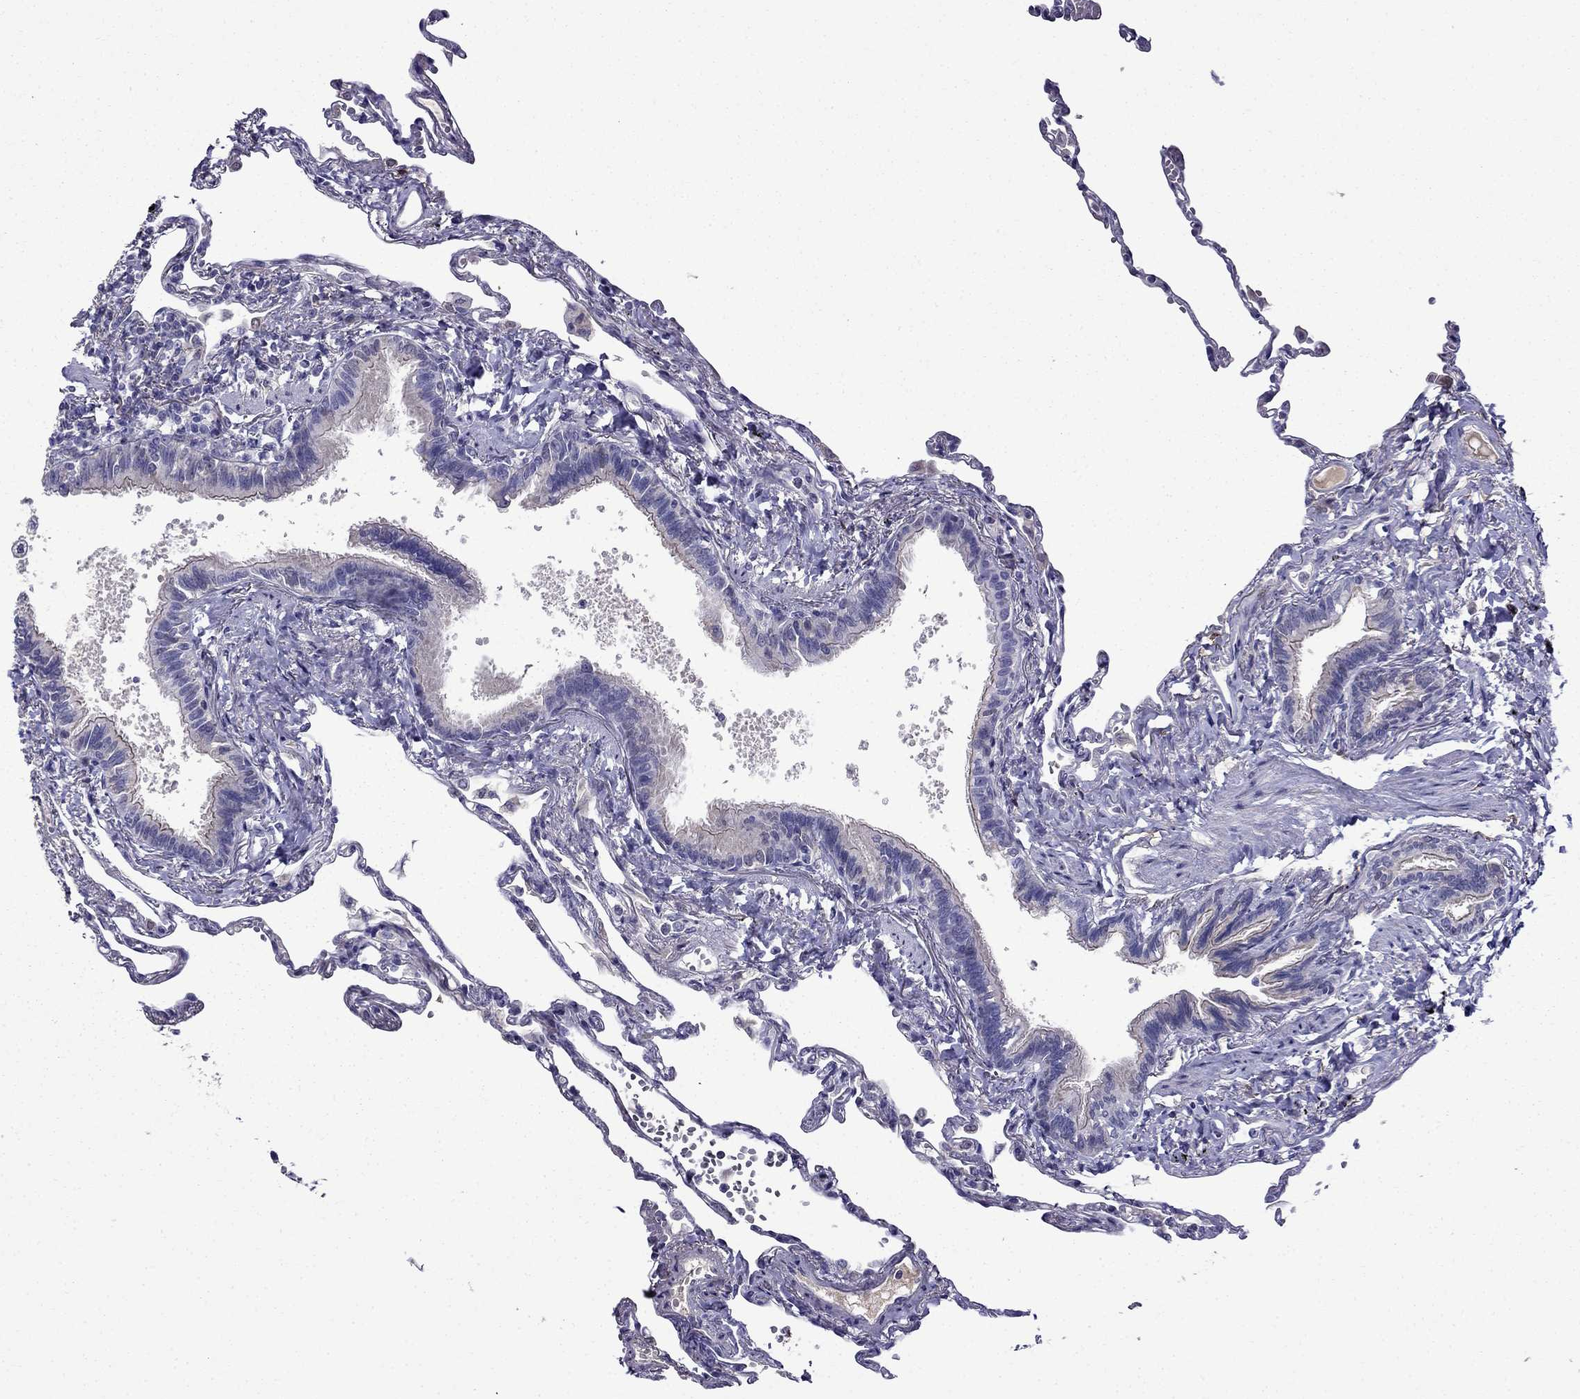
{"staining": {"intensity": "negative", "quantity": "none", "location": "none"}, "tissue": "lung", "cell_type": "Alveolar cells", "image_type": "normal", "snomed": [{"axis": "morphology", "description": "Normal tissue, NOS"}, {"axis": "topography", "description": "Lung"}], "caption": "Immunohistochemistry image of normal lung stained for a protein (brown), which demonstrates no staining in alveolar cells.", "gene": "PI16", "patient": {"sex": "male", "age": 78}}